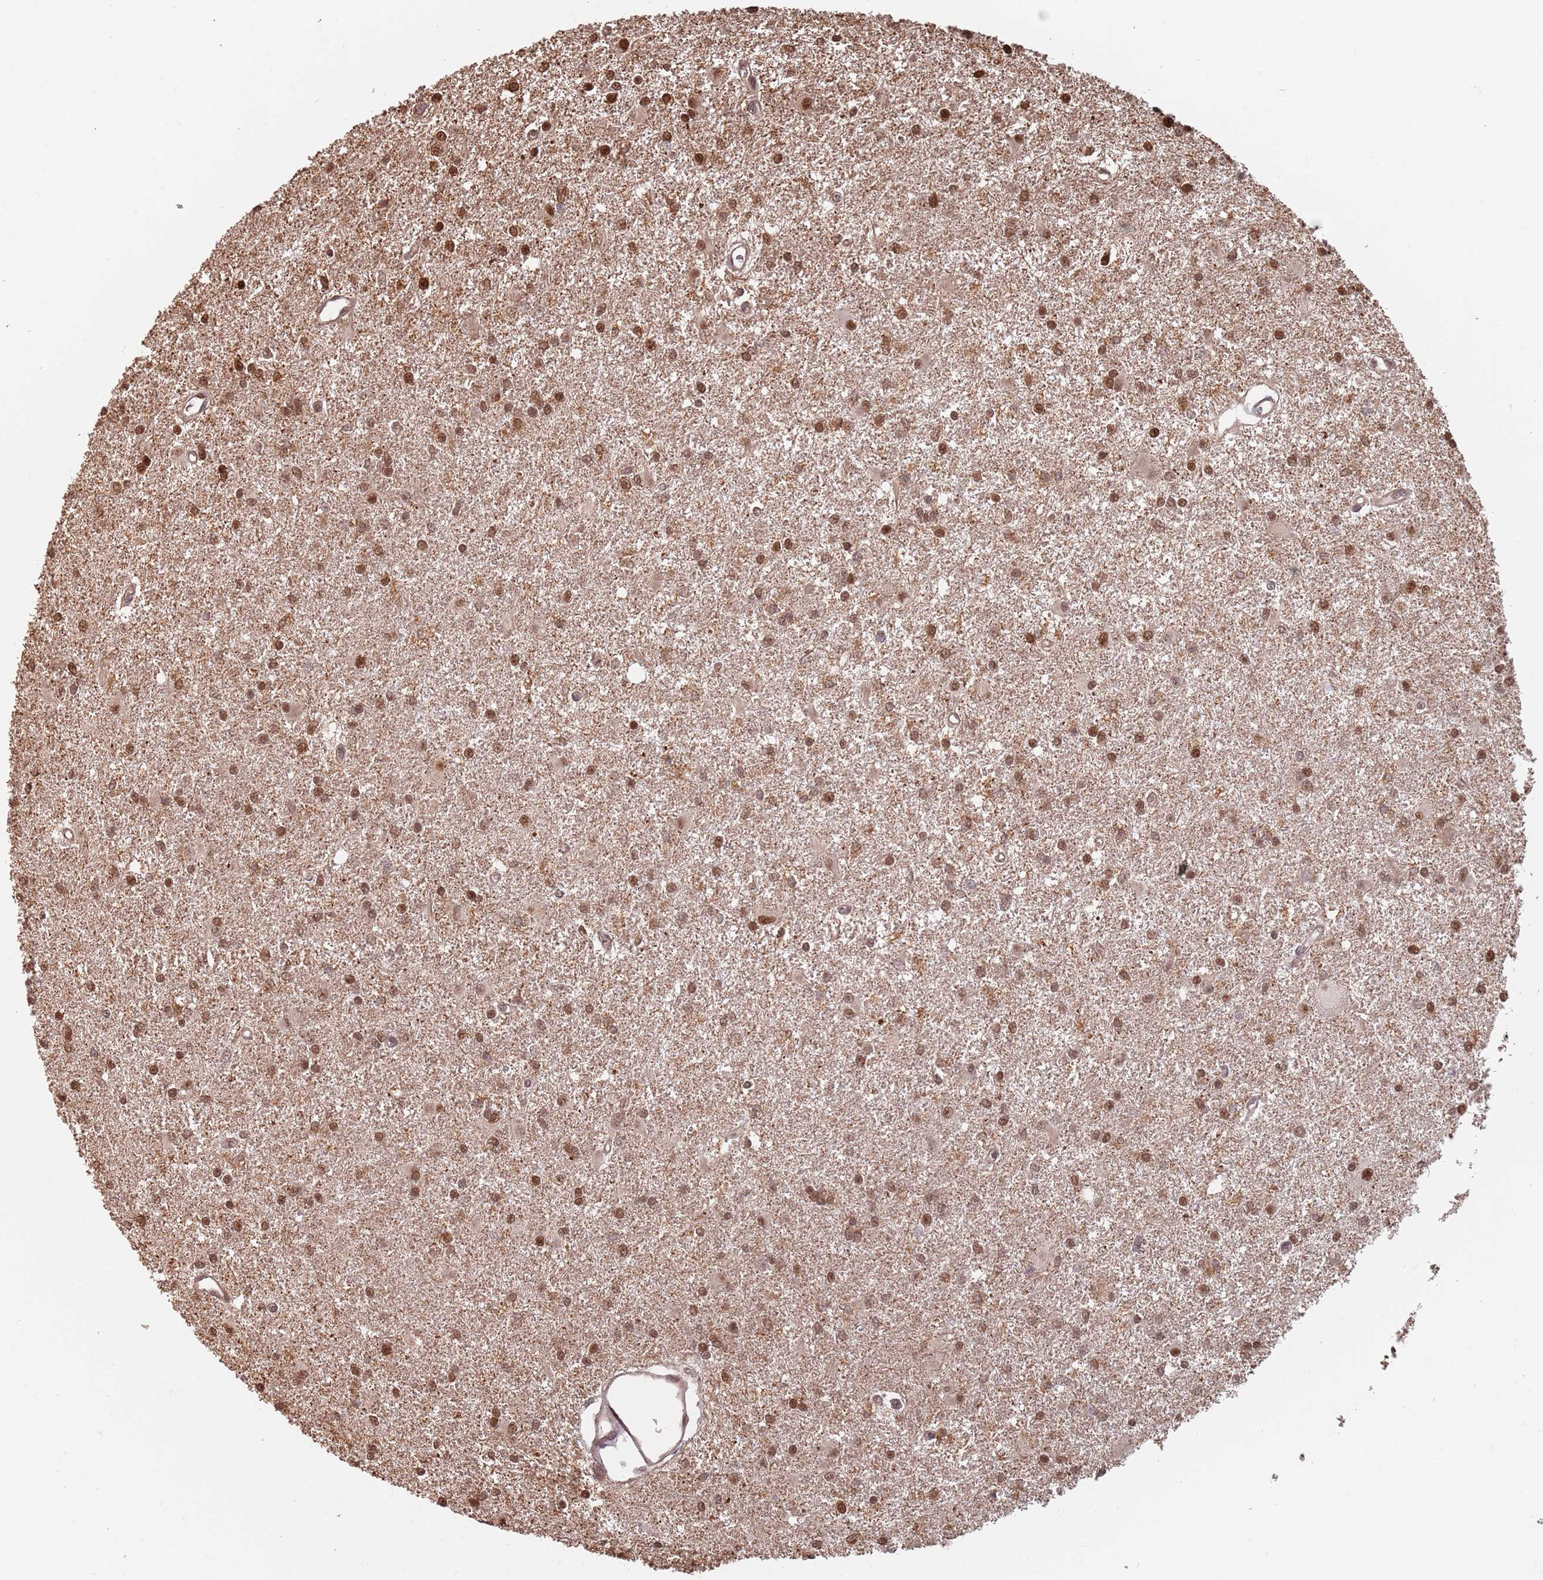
{"staining": {"intensity": "moderate", "quantity": ">75%", "location": "nuclear"}, "tissue": "glioma", "cell_type": "Tumor cells", "image_type": "cancer", "snomed": [{"axis": "morphology", "description": "Glioma, malignant, High grade"}, {"axis": "topography", "description": "Brain"}], "caption": "IHC histopathology image of human glioma stained for a protein (brown), which reveals medium levels of moderate nuclear expression in about >75% of tumor cells.", "gene": "PLSCR5", "patient": {"sex": "female", "age": 50}}